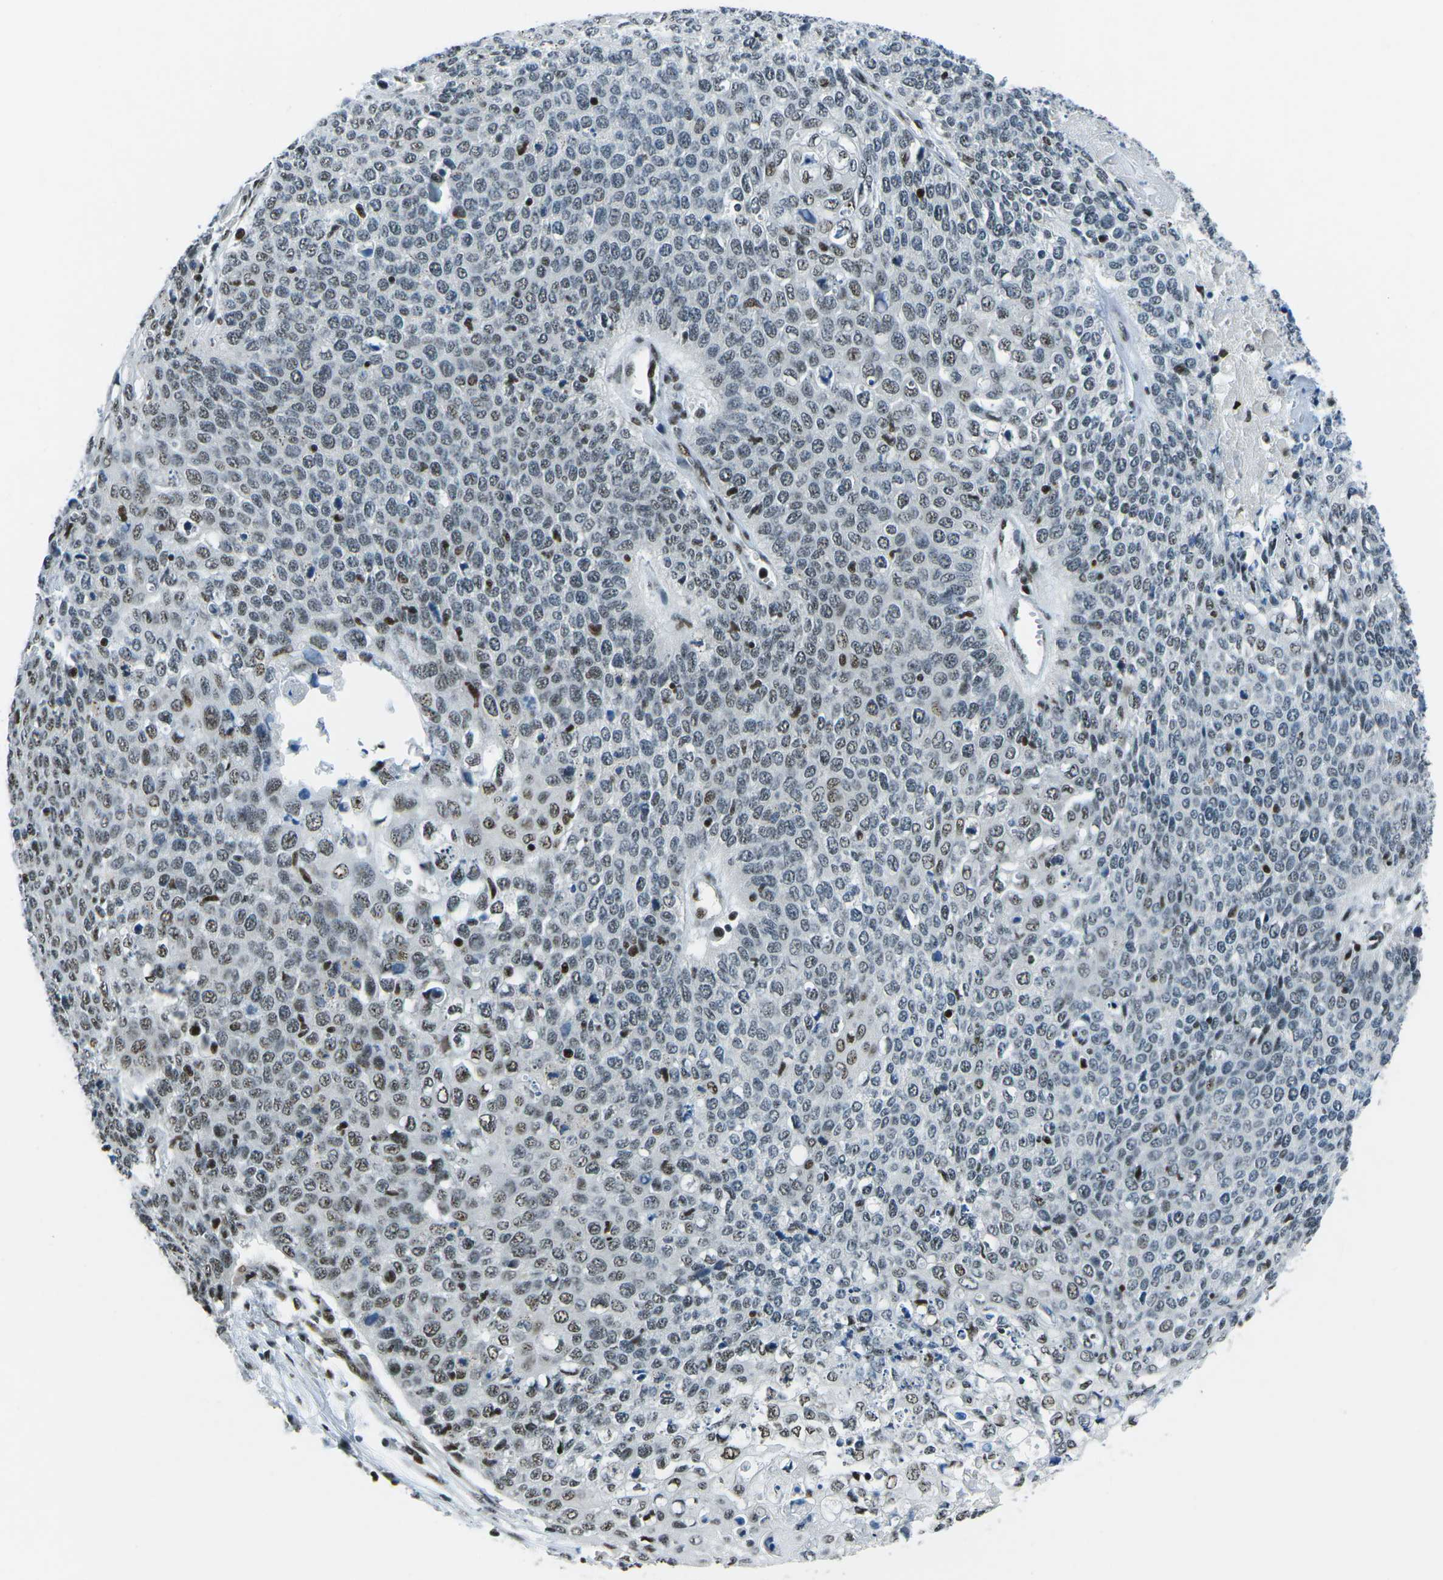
{"staining": {"intensity": "weak", "quantity": "25%-75%", "location": "nuclear"}, "tissue": "cervical cancer", "cell_type": "Tumor cells", "image_type": "cancer", "snomed": [{"axis": "morphology", "description": "Squamous cell carcinoma, NOS"}, {"axis": "topography", "description": "Cervix"}], "caption": "Human cervical squamous cell carcinoma stained for a protein (brown) displays weak nuclear positive staining in approximately 25%-75% of tumor cells.", "gene": "RBL2", "patient": {"sex": "female", "age": 39}}